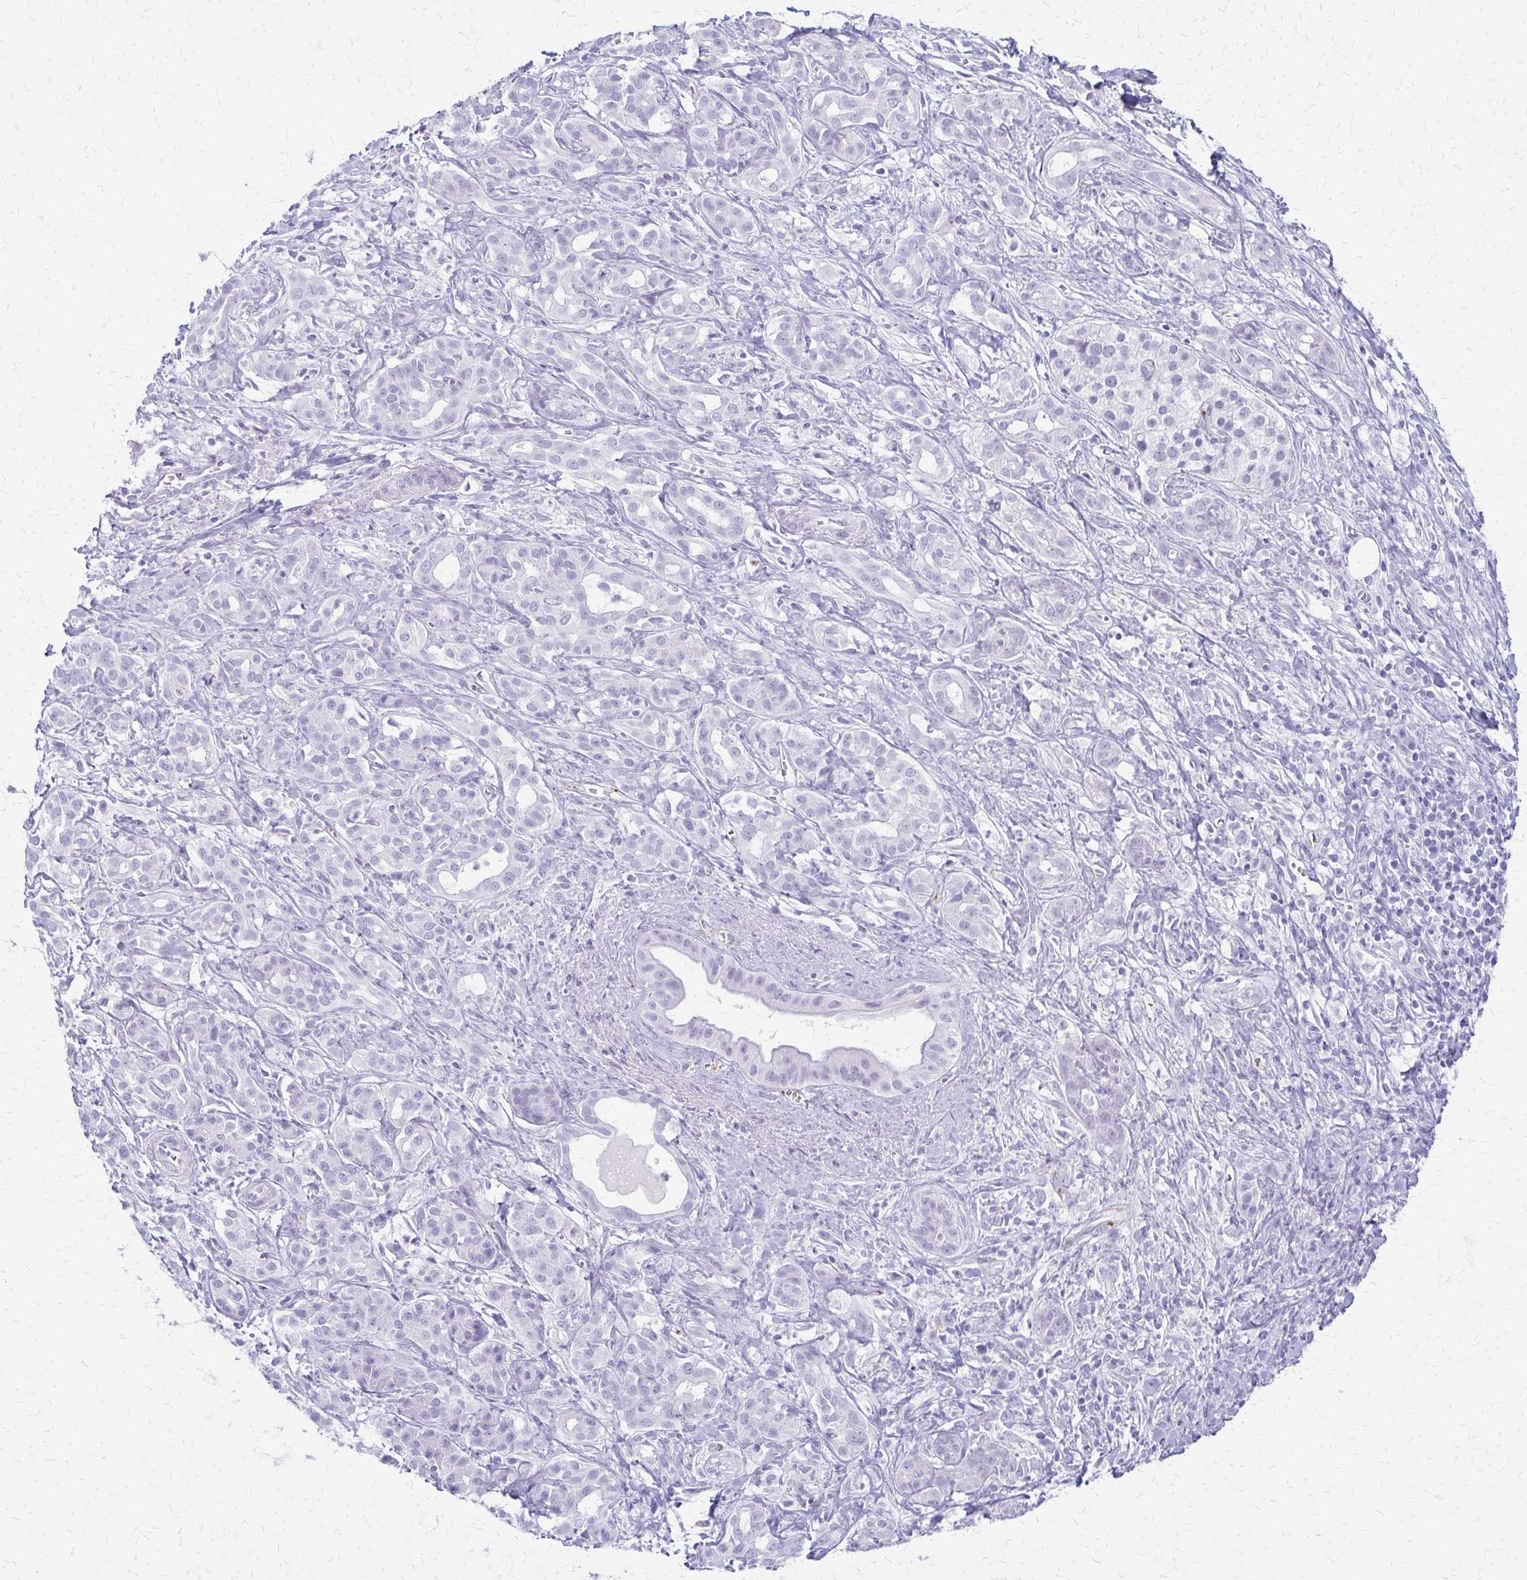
{"staining": {"intensity": "negative", "quantity": "none", "location": "none"}, "tissue": "pancreatic cancer", "cell_type": "Tumor cells", "image_type": "cancer", "snomed": [{"axis": "morphology", "description": "Adenocarcinoma, NOS"}, {"axis": "topography", "description": "Pancreas"}], "caption": "Adenocarcinoma (pancreatic) was stained to show a protein in brown. There is no significant staining in tumor cells.", "gene": "FAM162B", "patient": {"sex": "male", "age": 61}}